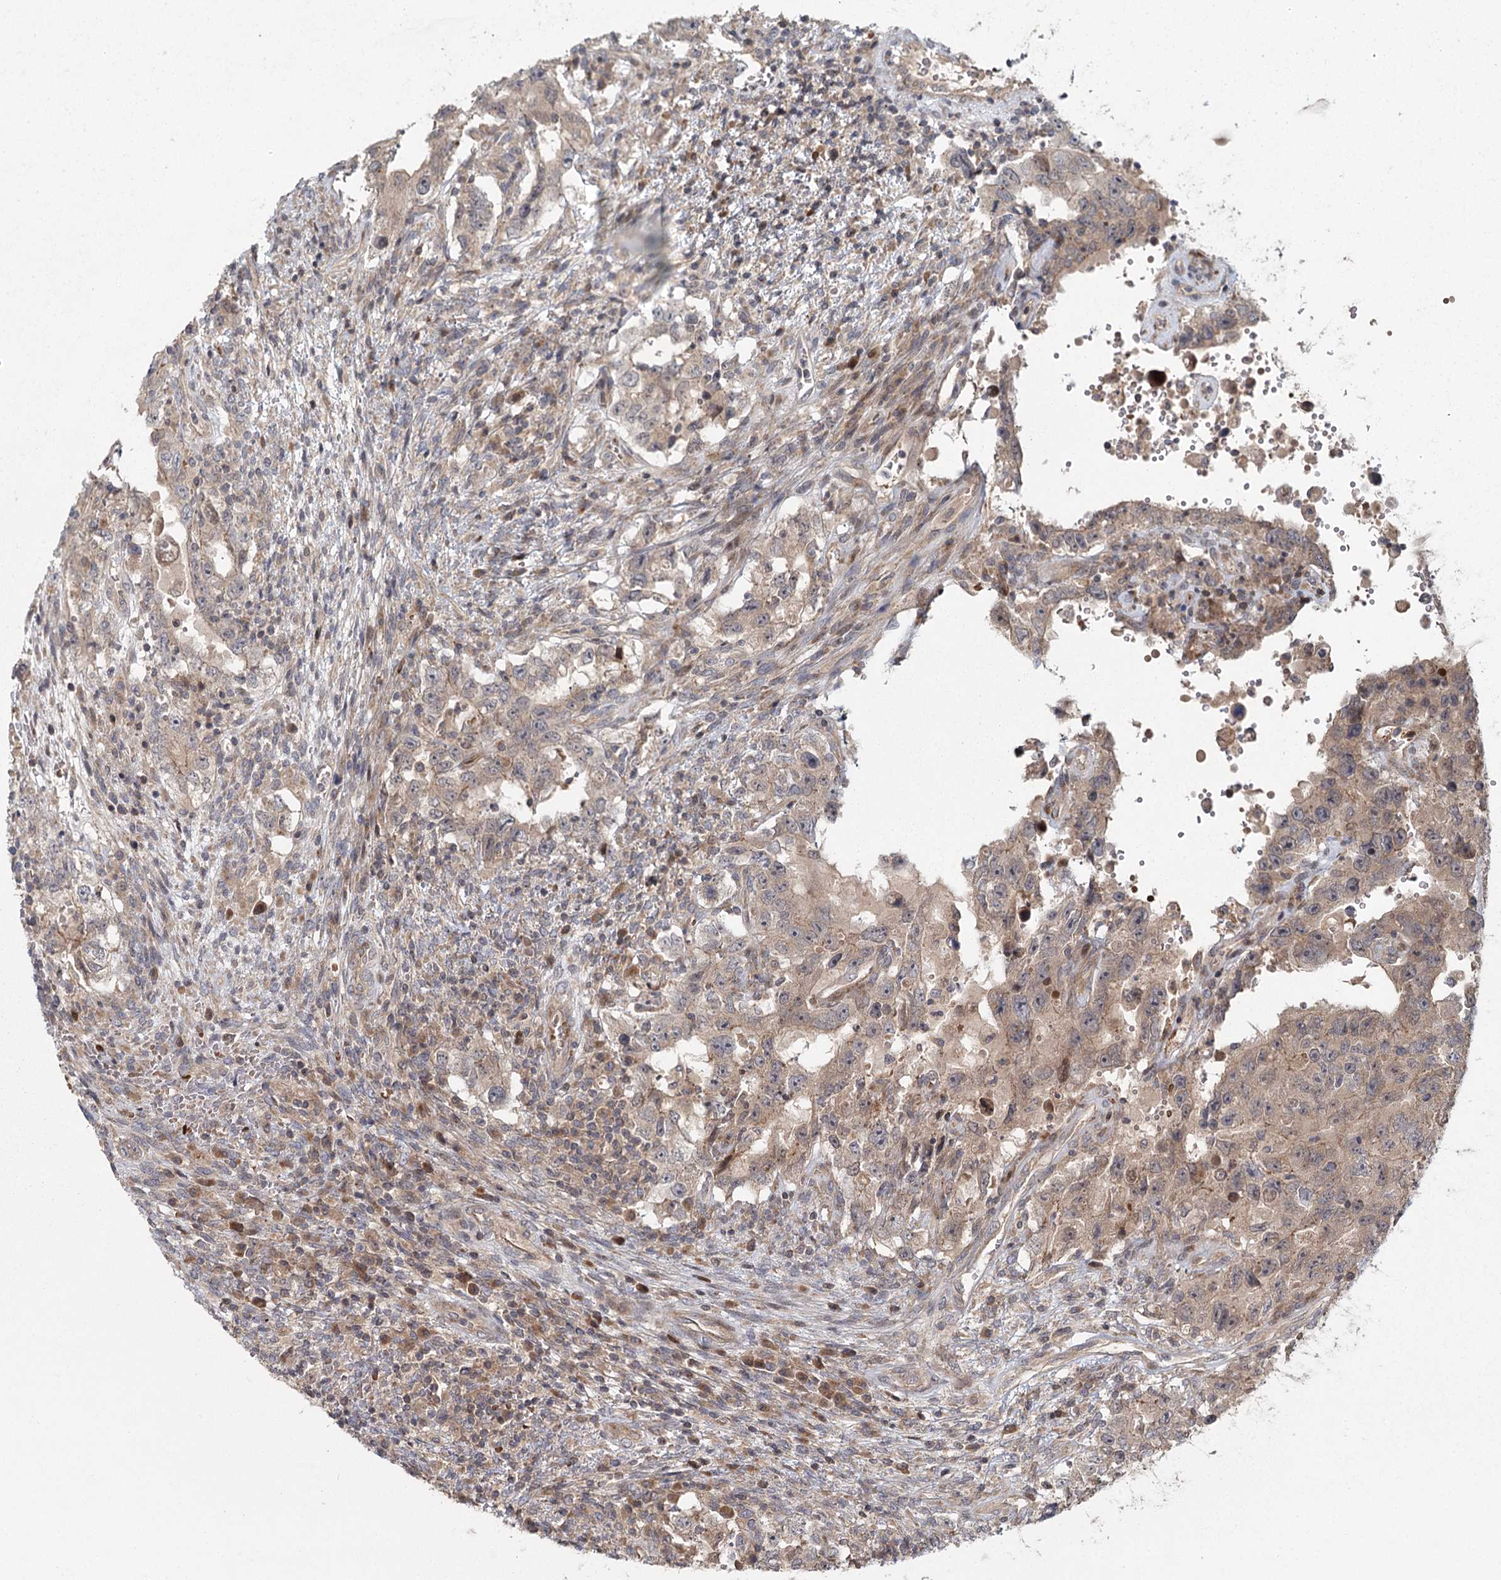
{"staining": {"intensity": "weak", "quantity": "25%-75%", "location": "cytoplasmic/membranous"}, "tissue": "testis cancer", "cell_type": "Tumor cells", "image_type": "cancer", "snomed": [{"axis": "morphology", "description": "Carcinoma, Embryonal, NOS"}, {"axis": "topography", "description": "Testis"}], "caption": "IHC micrograph of neoplastic tissue: human testis embryonal carcinoma stained using IHC displays low levels of weak protein expression localized specifically in the cytoplasmic/membranous of tumor cells, appearing as a cytoplasmic/membranous brown color.", "gene": "RAPGEF6", "patient": {"sex": "male", "age": 26}}